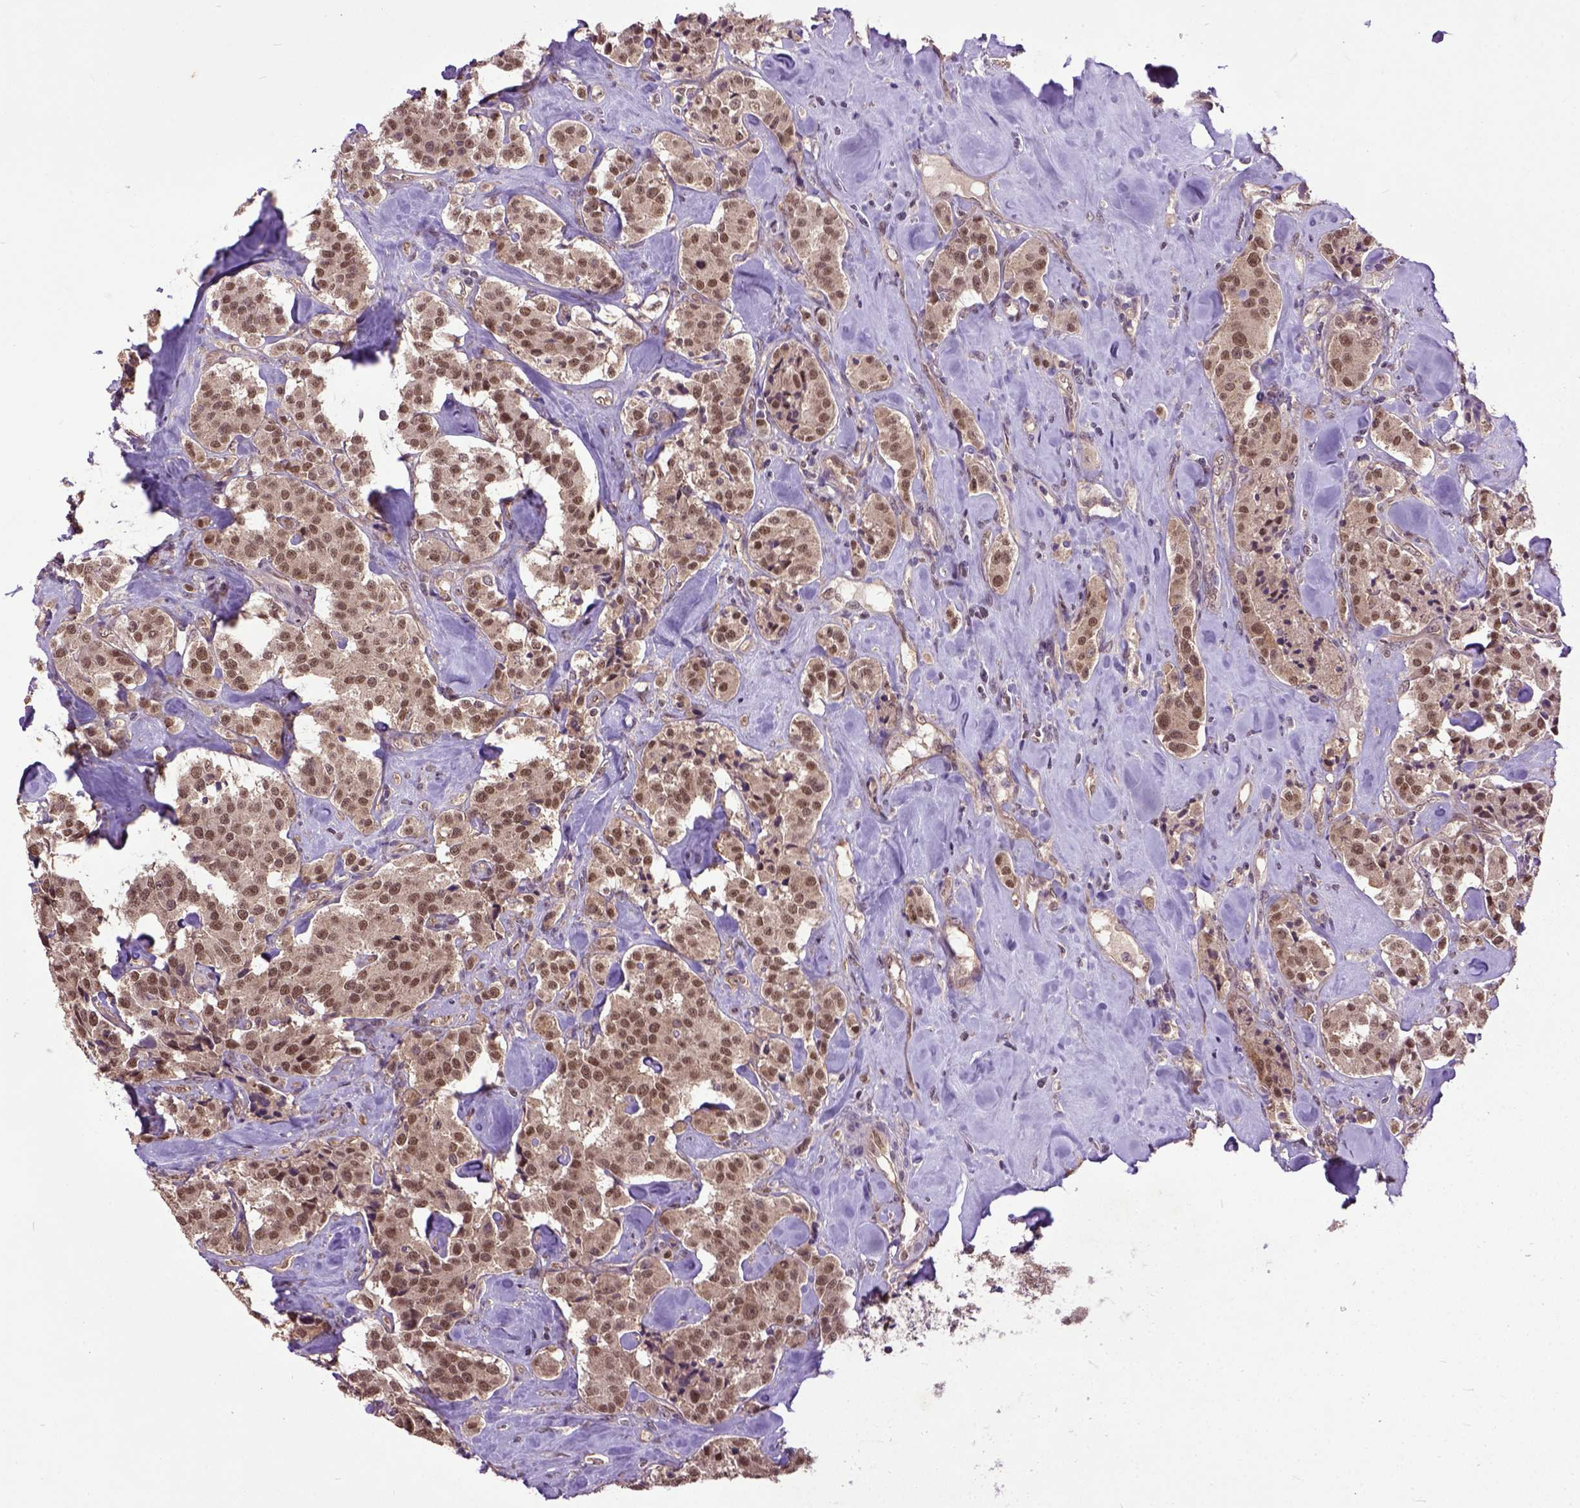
{"staining": {"intensity": "moderate", "quantity": ">75%", "location": "nuclear"}, "tissue": "carcinoid", "cell_type": "Tumor cells", "image_type": "cancer", "snomed": [{"axis": "morphology", "description": "Carcinoid, malignant, NOS"}, {"axis": "topography", "description": "Pancreas"}], "caption": "Tumor cells exhibit medium levels of moderate nuclear expression in about >75% of cells in carcinoid.", "gene": "UBA3", "patient": {"sex": "male", "age": 41}}